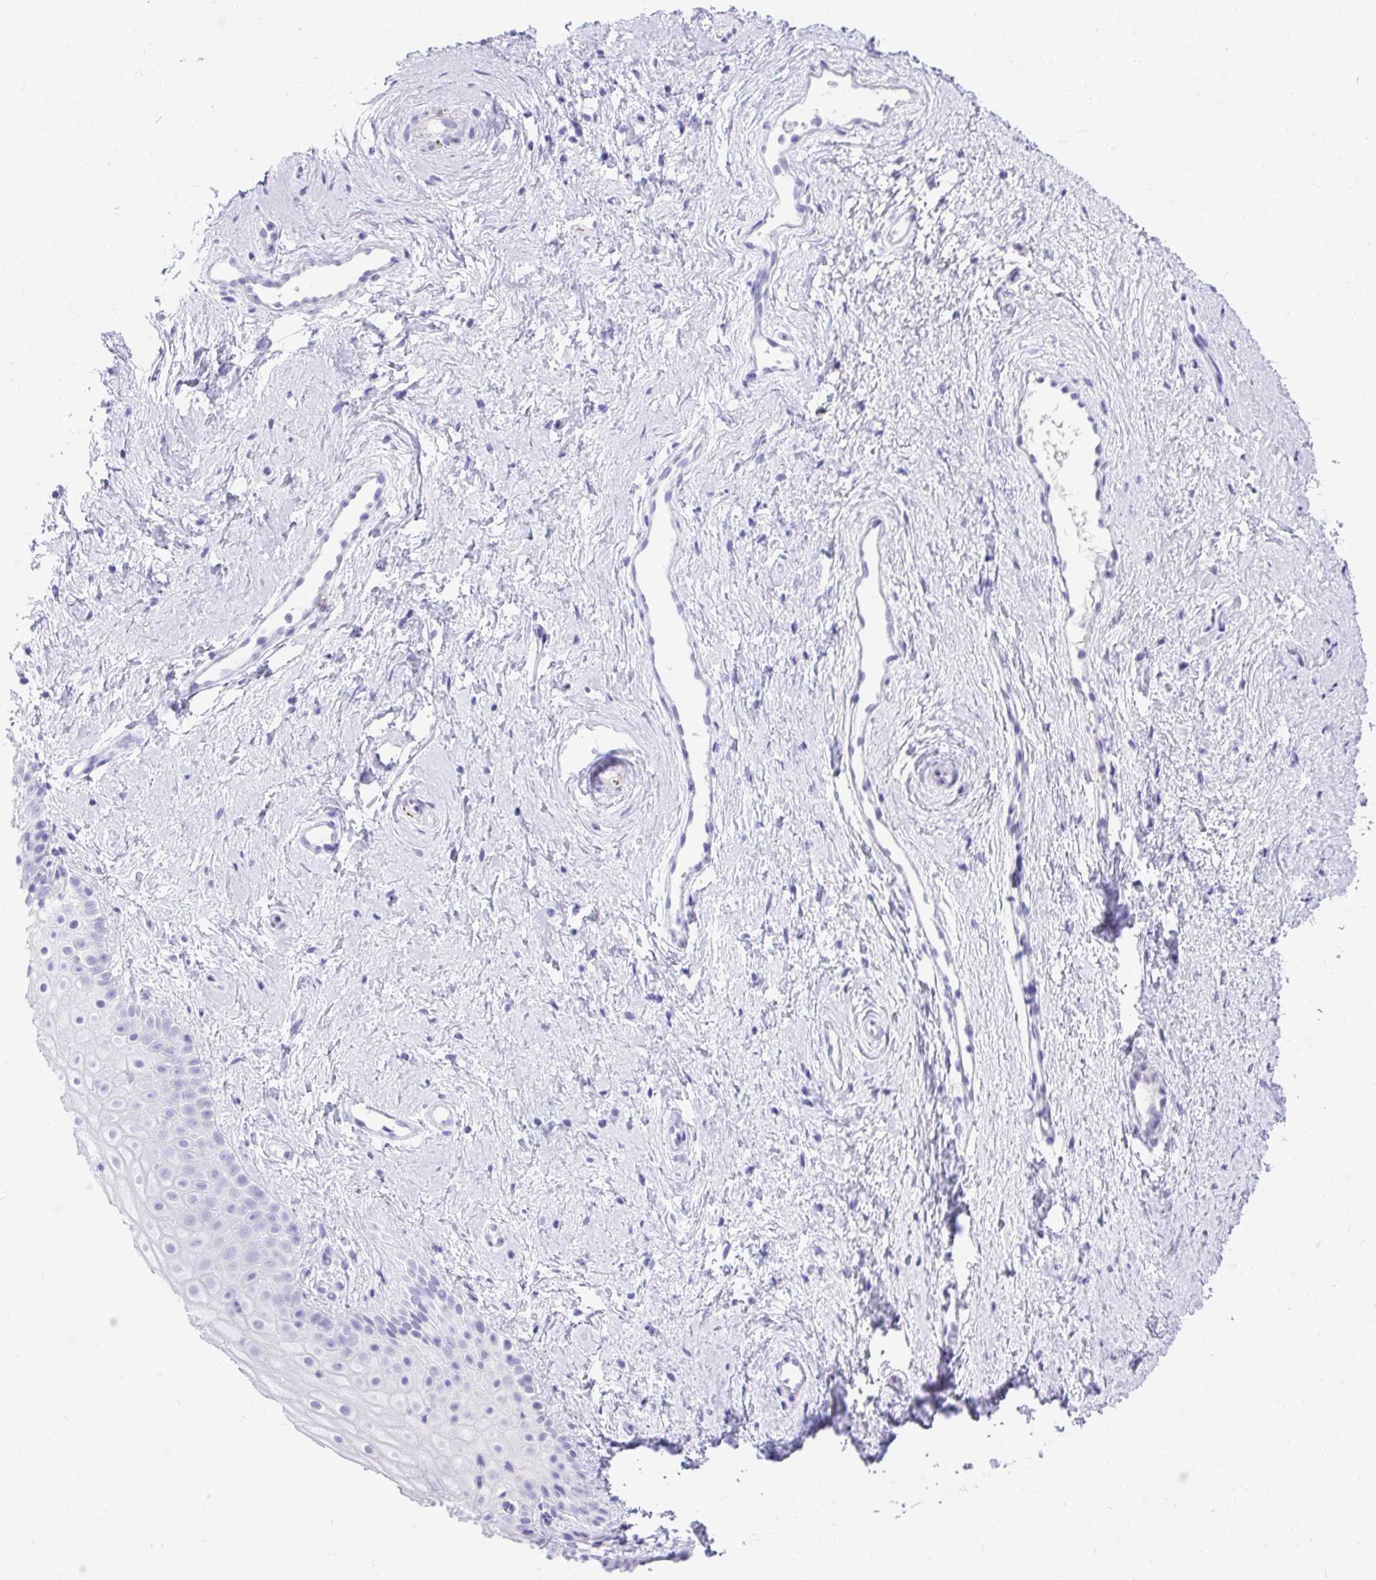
{"staining": {"intensity": "negative", "quantity": "none", "location": "none"}, "tissue": "vagina", "cell_type": "Squamous epithelial cells", "image_type": "normal", "snomed": [{"axis": "morphology", "description": "Normal tissue, NOS"}, {"axis": "topography", "description": "Vagina"}], "caption": "Immunohistochemistry (IHC) photomicrograph of benign vagina: human vagina stained with DAB demonstrates no significant protein expression in squamous epithelial cells.", "gene": "KCNN4", "patient": {"sex": "female", "age": 38}}